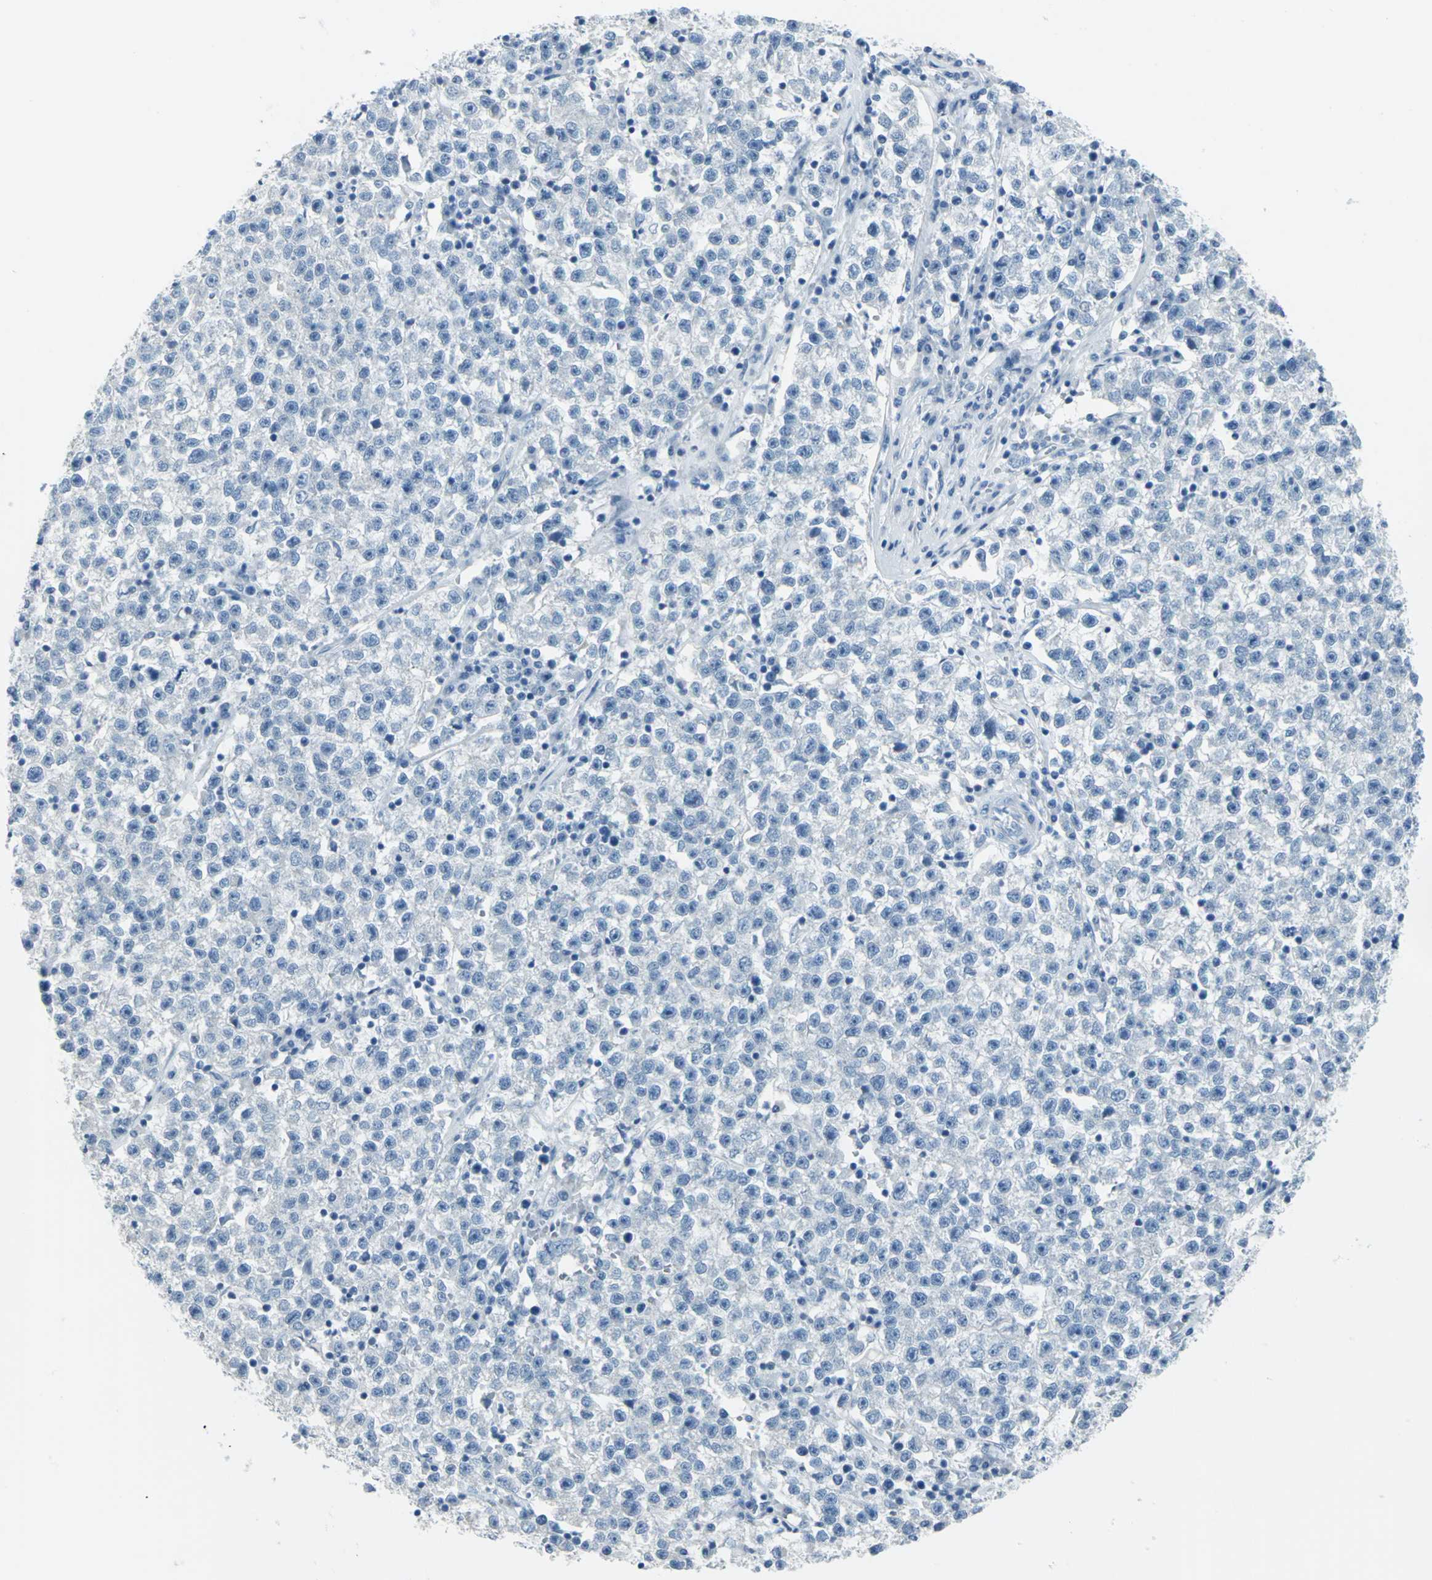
{"staining": {"intensity": "negative", "quantity": "none", "location": "none"}, "tissue": "testis cancer", "cell_type": "Tumor cells", "image_type": "cancer", "snomed": [{"axis": "morphology", "description": "Seminoma, NOS"}, {"axis": "topography", "description": "Testis"}], "caption": "A photomicrograph of seminoma (testis) stained for a protein shows no brown staining in tumor cells. Nuclei are stained in blue.", "gene": "DNAI2", "patient": {"sex": "male", "age": 22}}